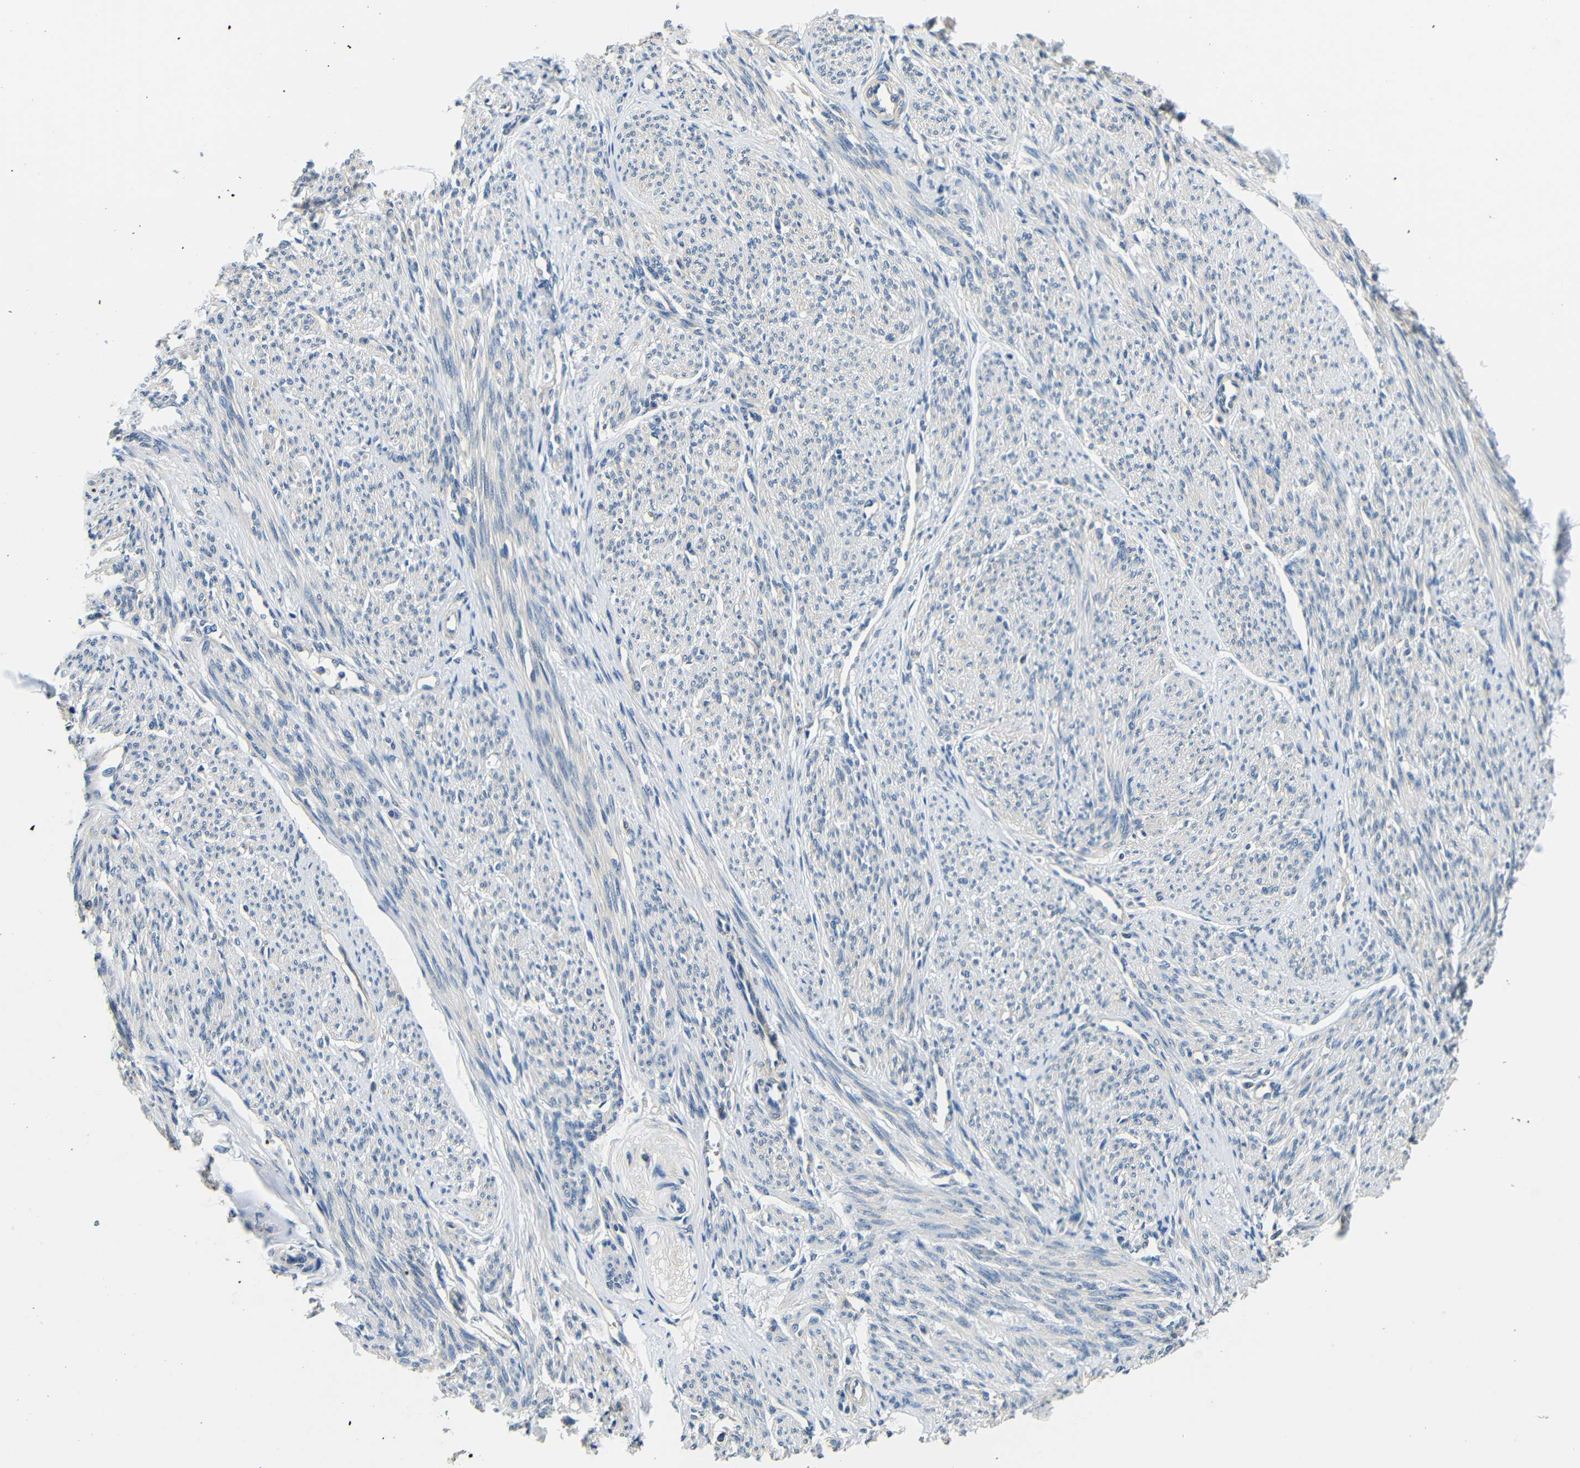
{"staining": {"intensity": "negative", "quantity": "none", "location": "none"}, "tissue": "smooth muscle", "cell_type": "Smooth muscle cells", "image_type": "normal", "snomed": [{"axis": "morphology", "description": "Normal tissue, NOS"}, {"axis": "topography", "description": "Smooth muscle"}], "caption": "An IHC photomicrograph of unremarkable smooth muscle is shown. There is no staining in smooth muscle cells of smooth muscle.", "gene": "ADAP1", "patient": {"sex": "female", "age": 65}}